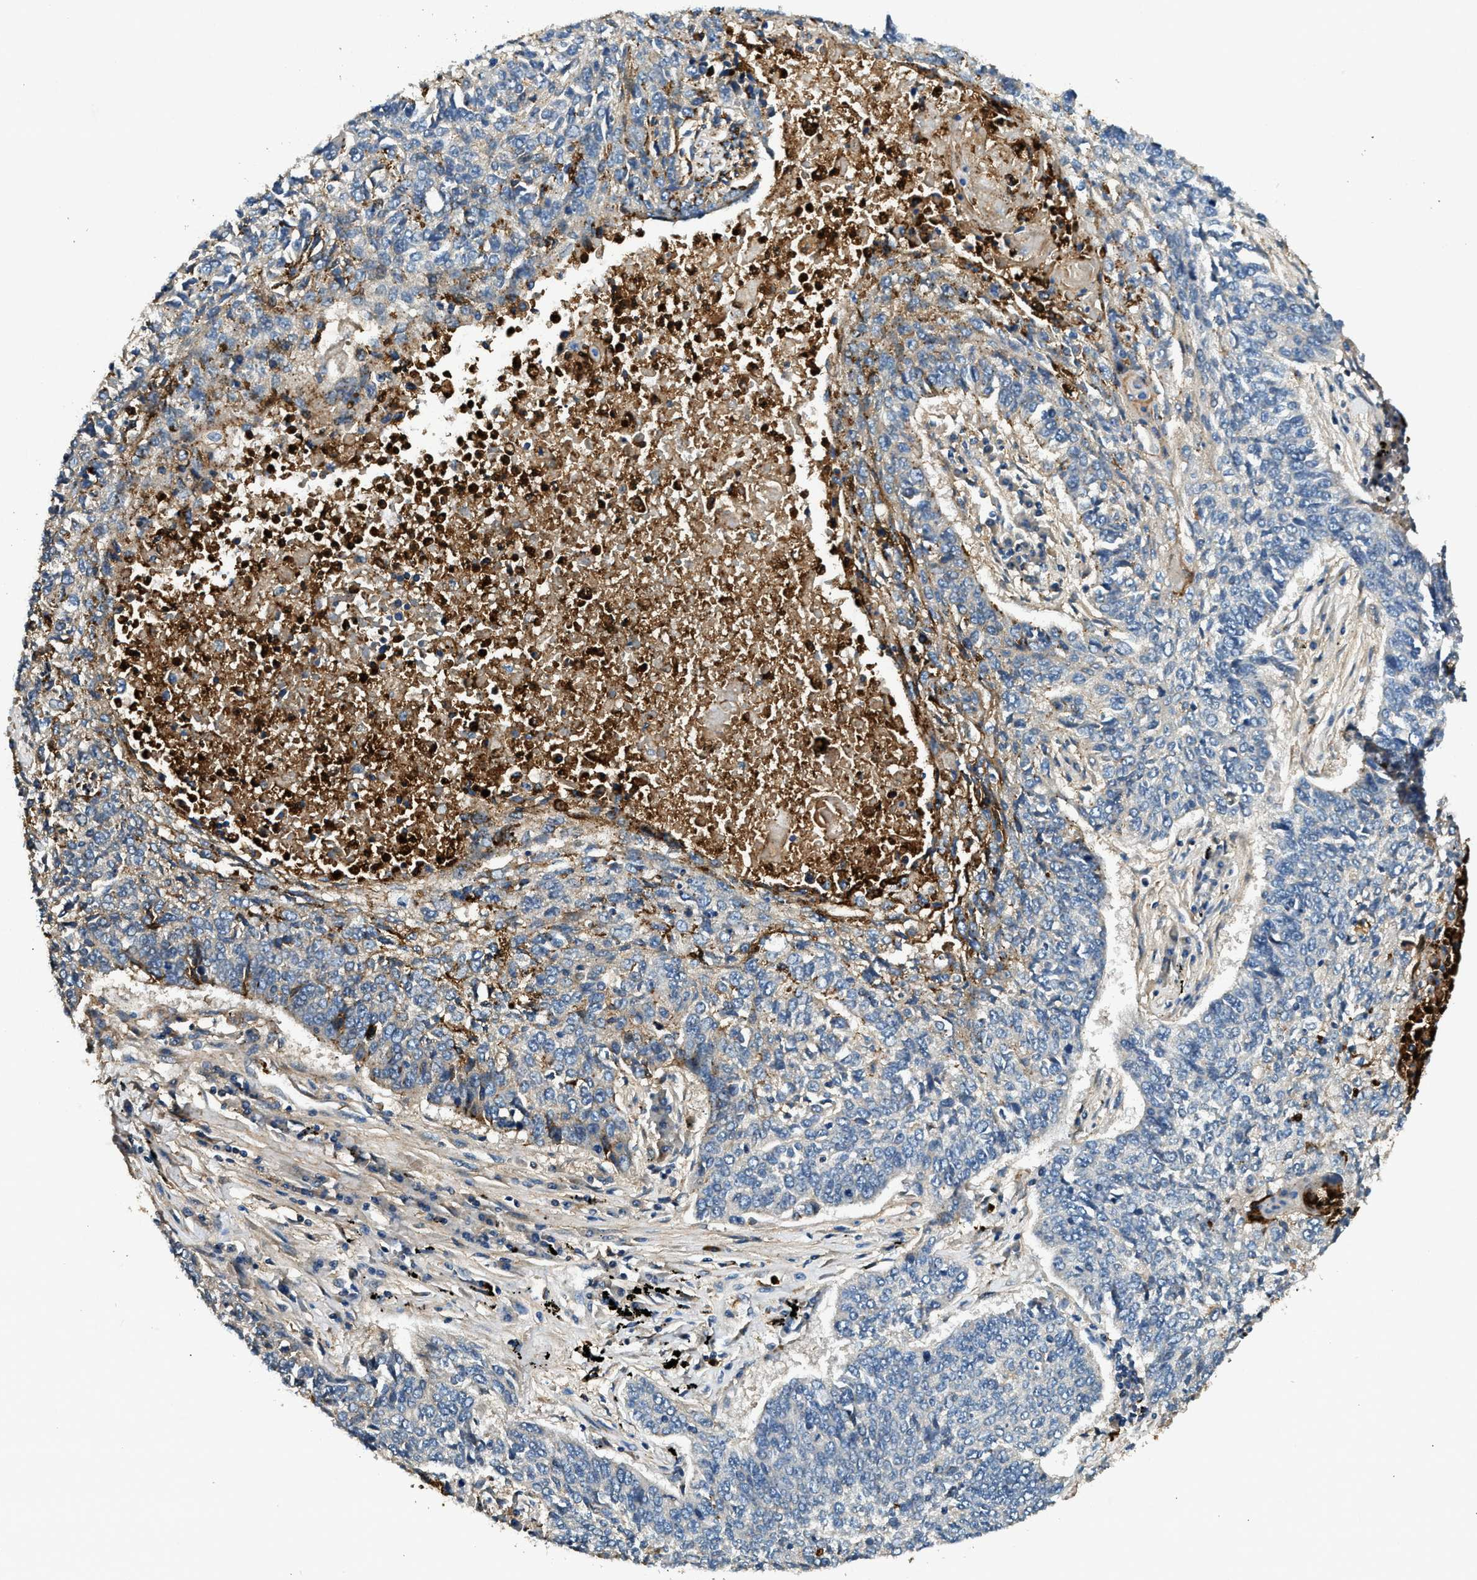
{"staining": {"intensity": "weak", "quantity": "<25%", "location": "cytoplasmic/membranous"}, "tissue": "lung cancer", "cell_type": "Tumor cells", "image_type": "cancer", "snomed": [{"axis": "morphology", "description": "Normal tissue, NOS"}, {"axis": "morphology", "description": "Squamous cell carcinoma, NOS"}, {"axis": "topography", "description": "Cartilage tissue"}, {"axis": "topography", "description": "Bronchus"}, {"axis": "topography", "description": "Lung"}], "caption": "Lung squamous cell carcinoma stained for a protein using immunohistochemistry exhibits no expression tumor cells.", "gene": "ANXA3", "patient": {"sex": "female", "age": 49}}